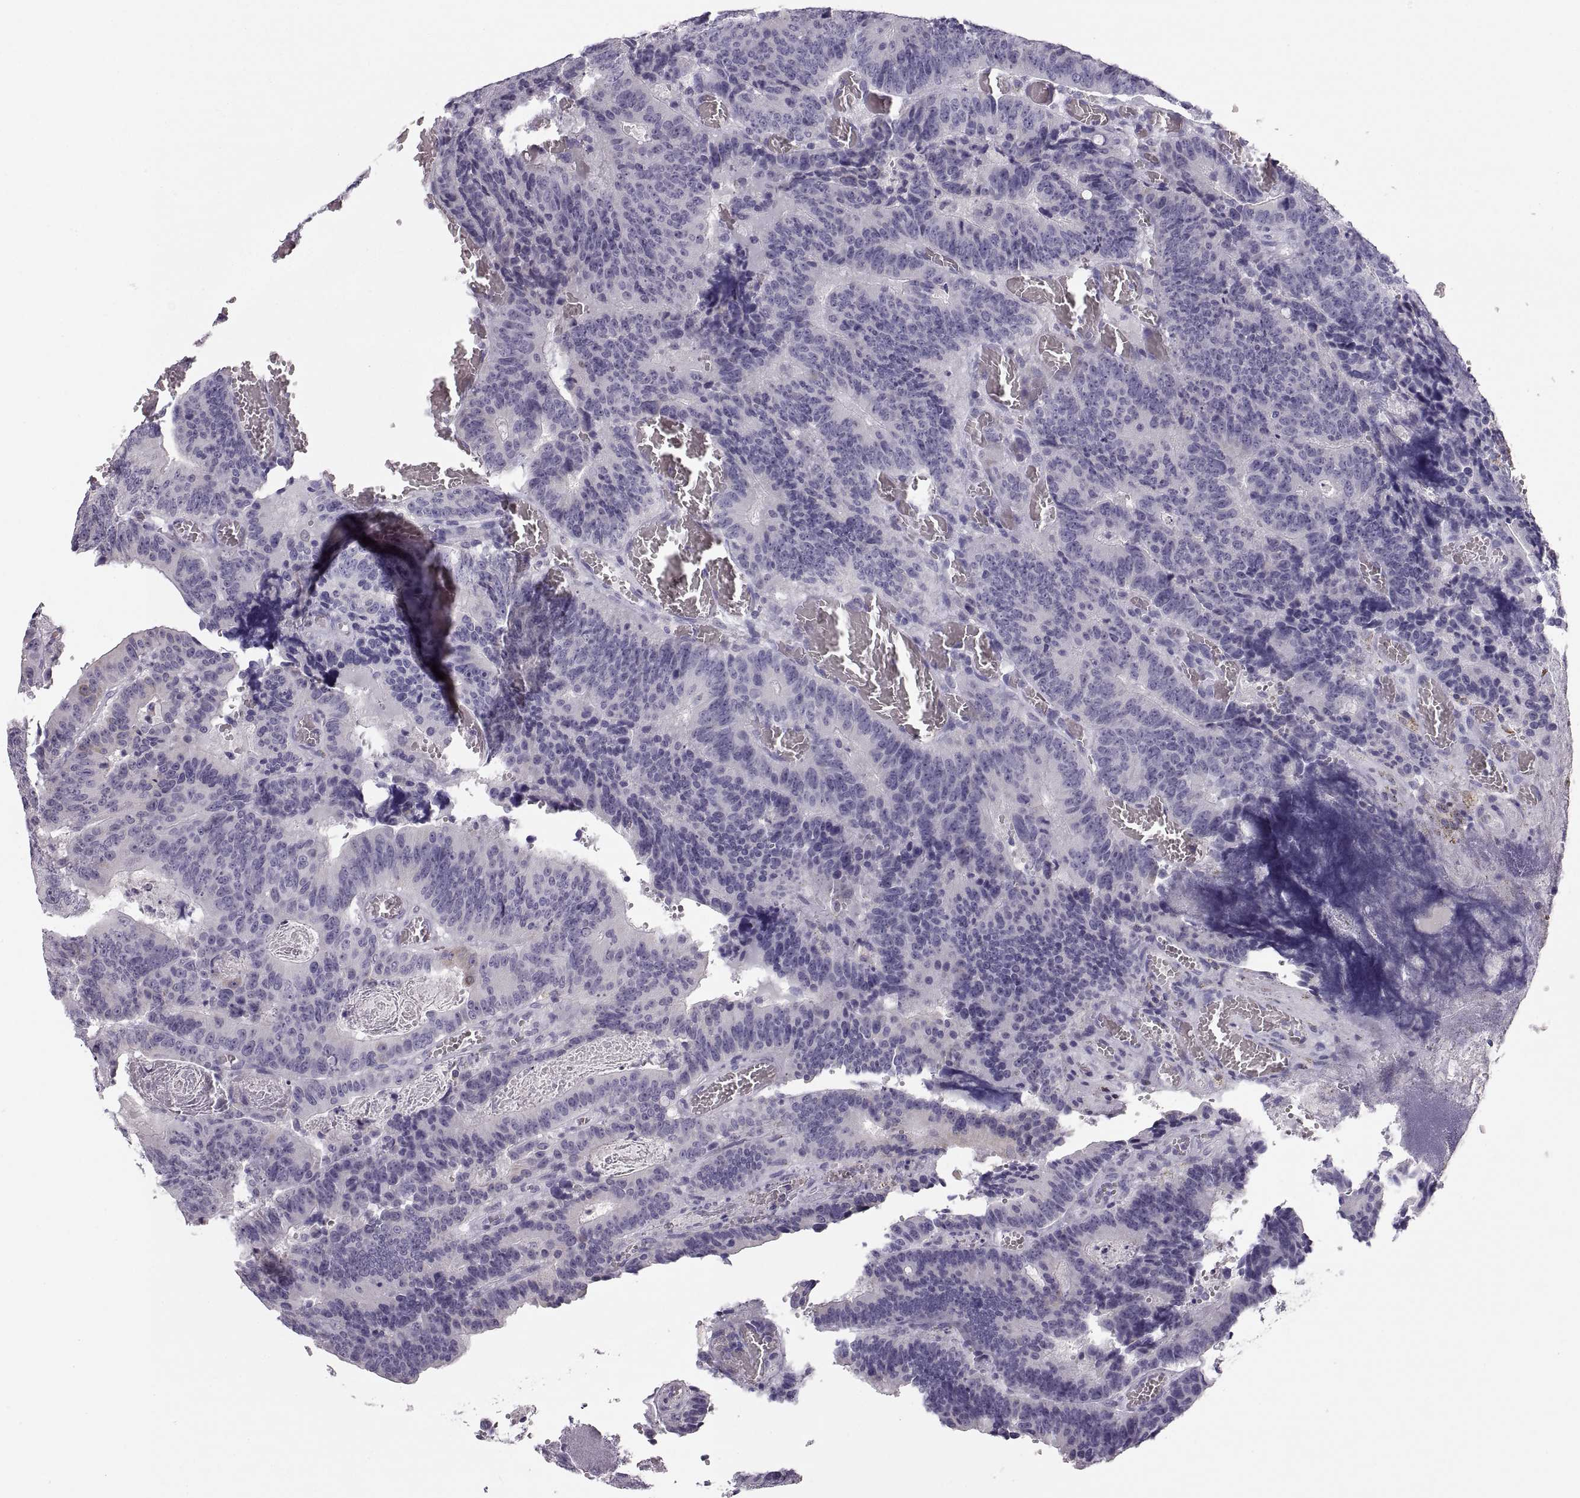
{"staining": {"intensity": "negative", "quantity": "none", "location": "none"}, "tissue": "colorectal cancer", "cell_type": "Tumor cells", "image_type": "cancer", "snomed": [{"axis": "morphology", "description": "Adenocarcinoma, NOS"}, {"axis": "topography", "description": "Colon"}], "caption": "IHC of colorectal cancer (adenocarcinoma) displays no staining in tumor cells.", "gene": "COL9A3", "patient": {"sex": "female", "age": 82}}